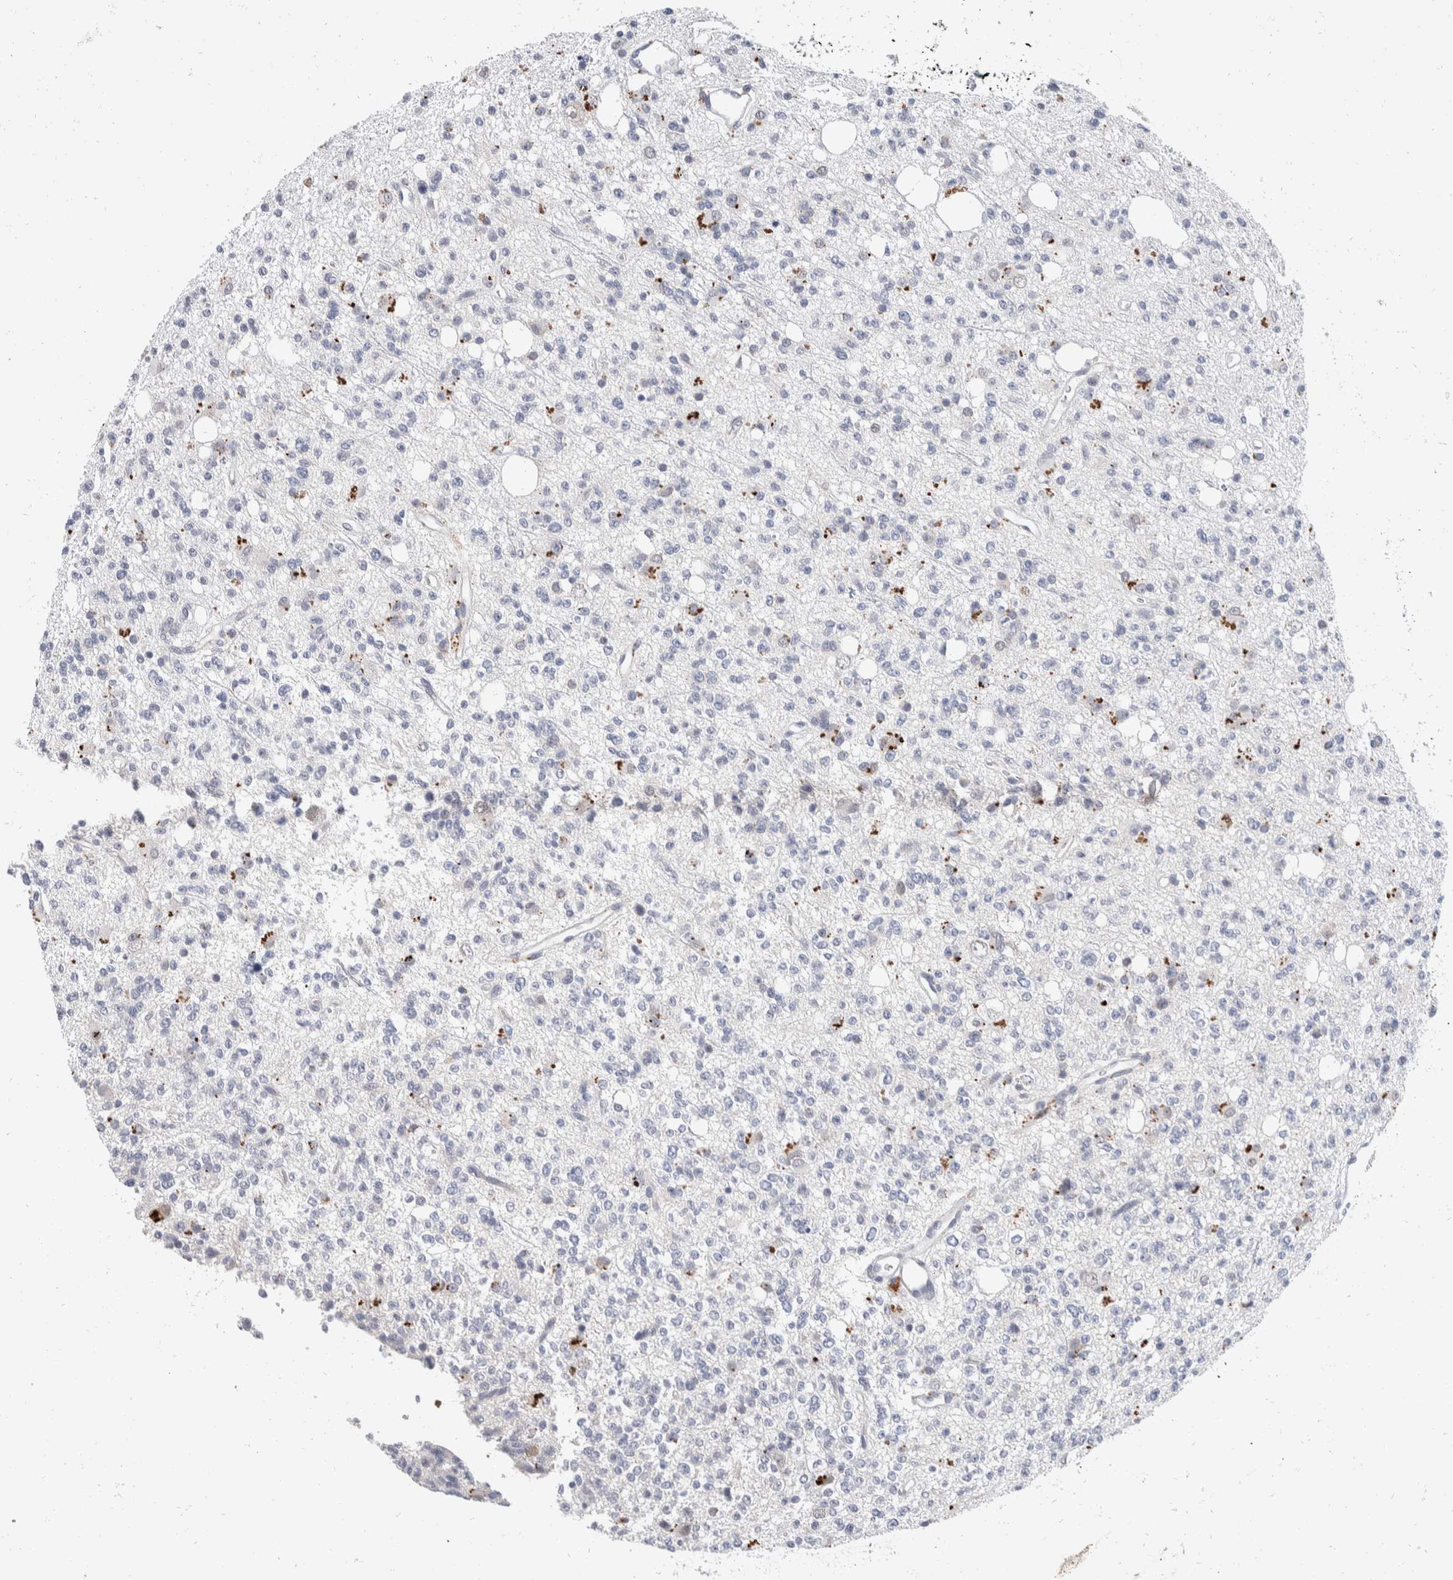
{"staining": {"intensity": "moderate", "quantity": "<25%", "location": "cytoplasmic/membranous"}, "tissue": "glioma", "cell_type": "Tumor cells", "image_type": "cancer", "snomed": [{"axis": "morphology", "description": "Glioma, malignant, High grade"}, {"axis": "topography", "description": "Brain"}], "caption": "Approximately <25% of tumor cells in human glioma reveal moderate cytoplasmic/membranous protein expression as visualized by brown immunohistochemical staining.", "gene": "CATSPERD", "patient": {"sex": "female", "age": 62}}